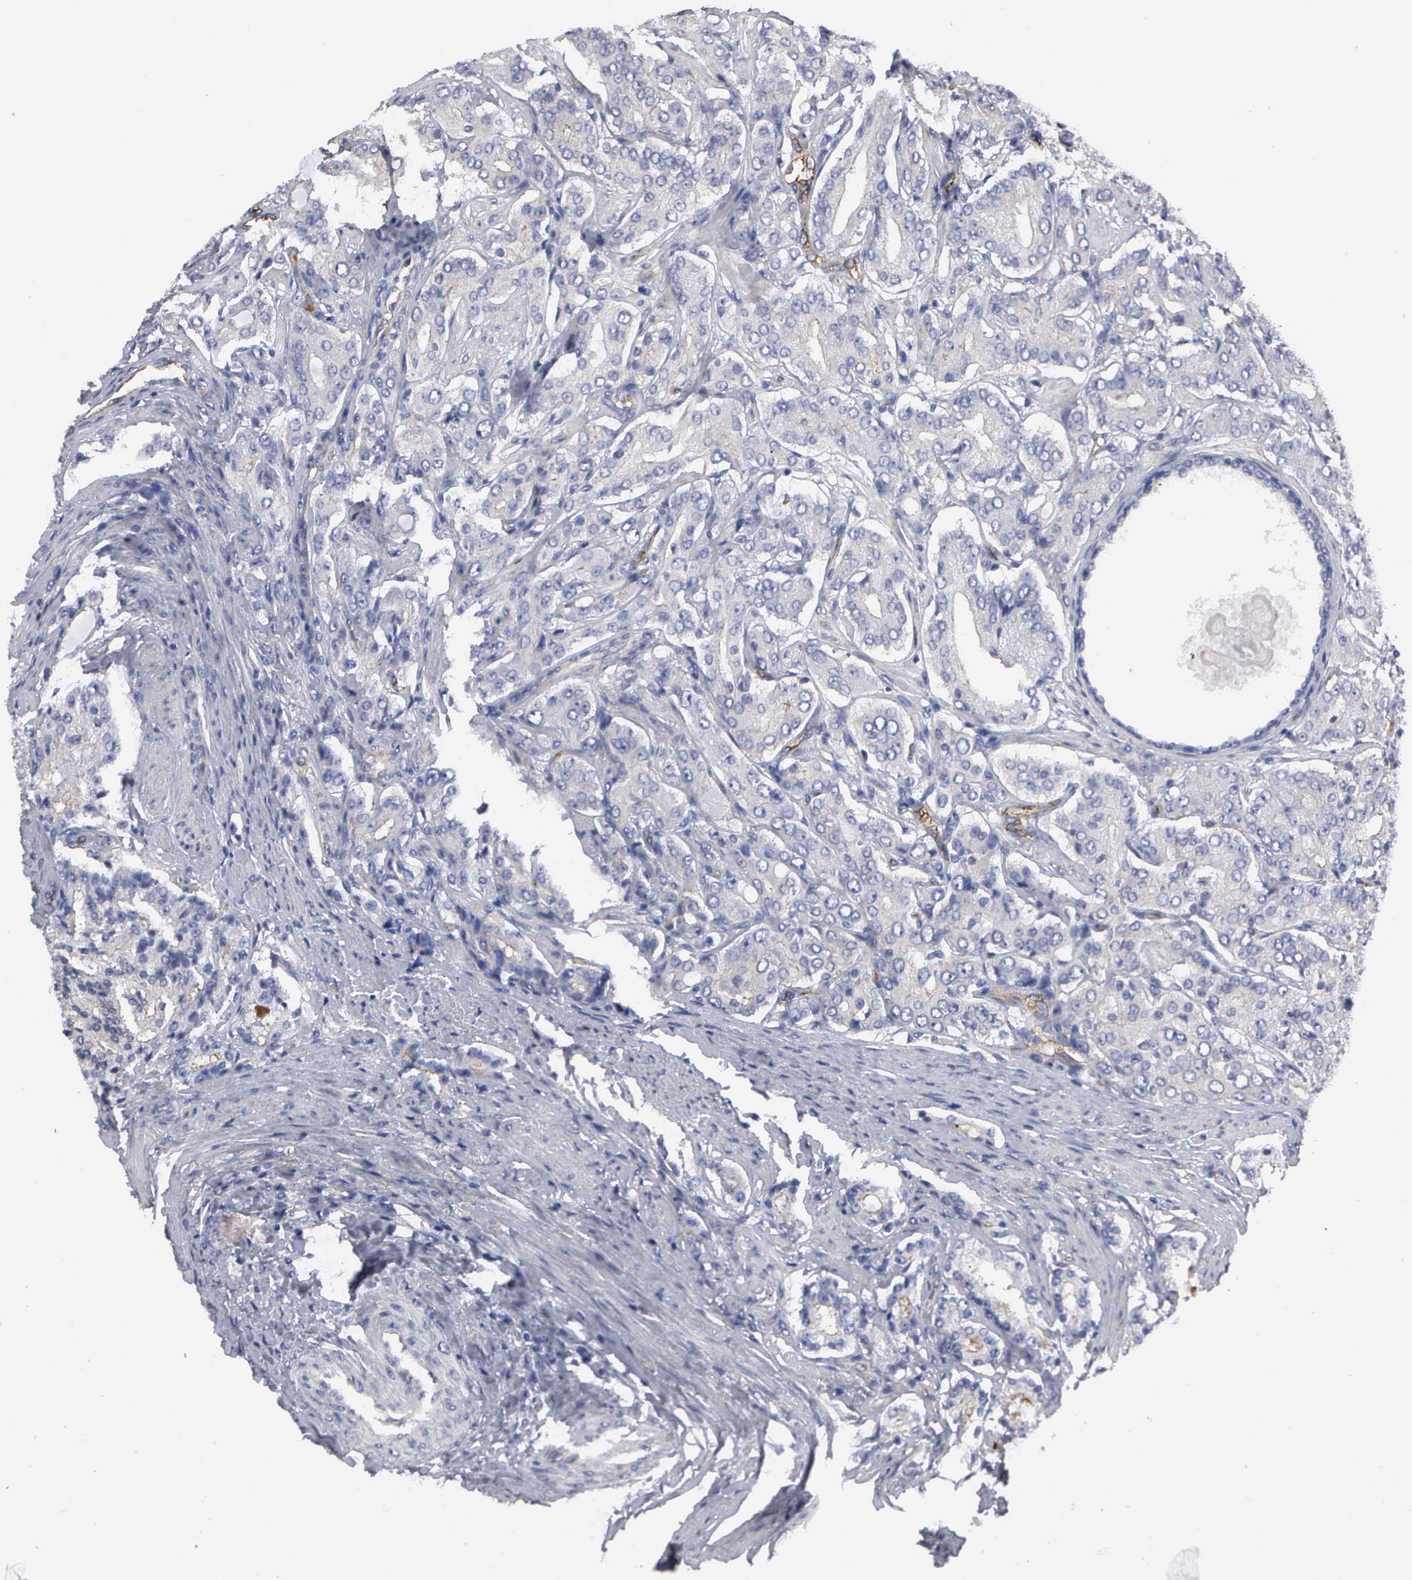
{"staining": {"intensity": "weak", "quantity": "<25%", "location": "cytoplasmic/membranous"}, "tissue": "prostate cancer", "cell_type": "Tumor cells", "image_type": "cancer", "snomed": [{"axis": "morphology", "description": "Adenocarcinoma, Medium grade"}, {"axis": "topography", "description": "Prostate"}], "caption": "Human prostate medium-grade adenocarcinoma stained for a protein using immunohistochemistry reveals no staining in tumor cells.", "gene": "RDX", "patient": {"sex": "male", "age": 72}}